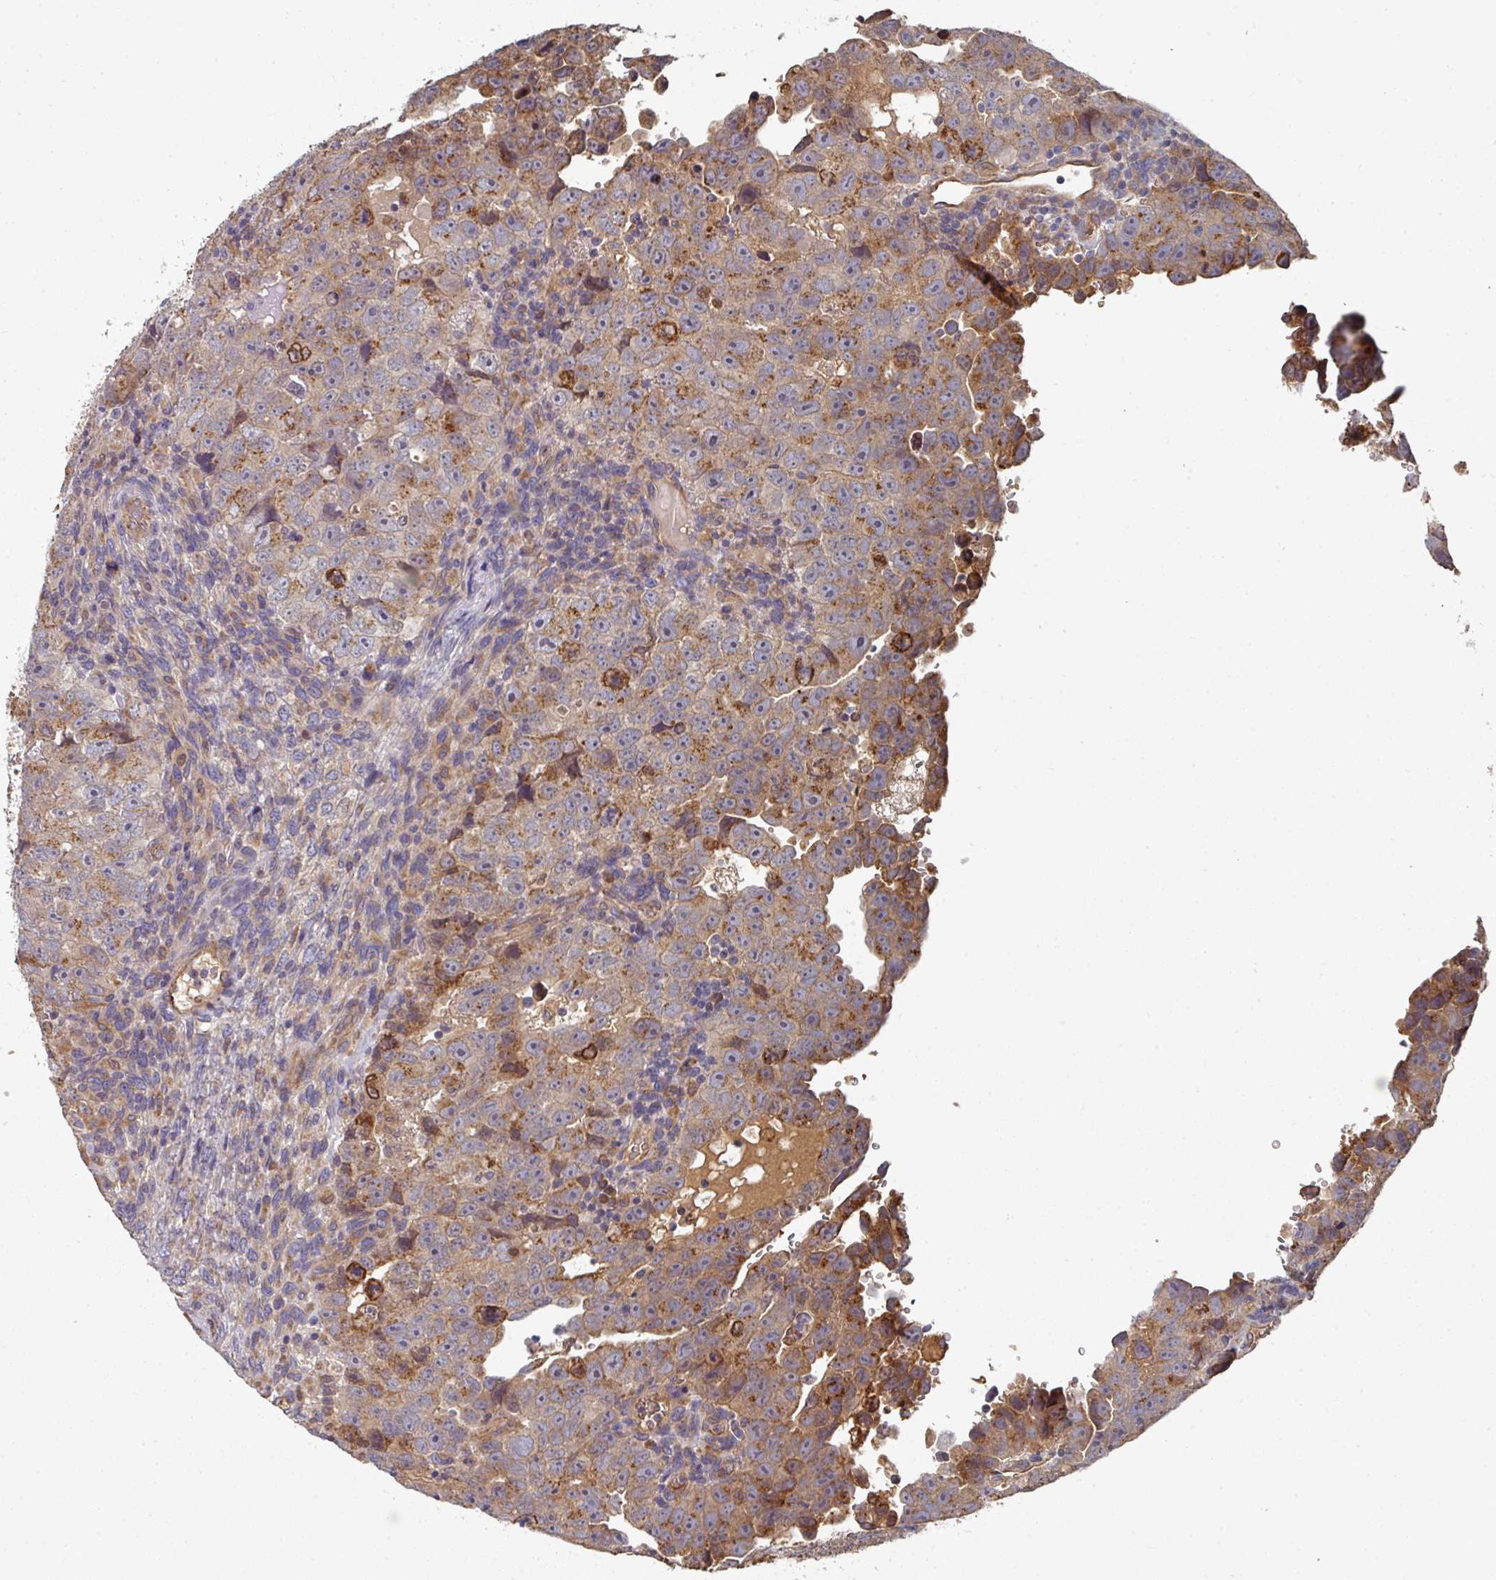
{"staining": {"intensity": "moderate", "quantity": ">75%", "location": "cytoplasmic/membranous"}, "tissue": "testis cancer", "cell_type": "Tumor cells", "image_type": "cancer", "snomed": [{"axis": "morphology", "description": "Carcinoma, Embryonal, NOS"}, {"axis": "topography", "description": "Testis"}], "caption": "Immunohistochemistry staining of testis cancer (embryonal carcinoma), which displays medium levels of moderate cytoplasmic/membranous expression in approximately >75% of tumor cells indicating moderate cytoplasmic/membranous protein staining. The staining was performed using DAB (3,3'-diaminobenzidine) (brown) for protein detection and nuclei were counterstained in hematoxylin (blue).", "gene": "EDEM2", "patient": {"sex": "male", "age": 24}}